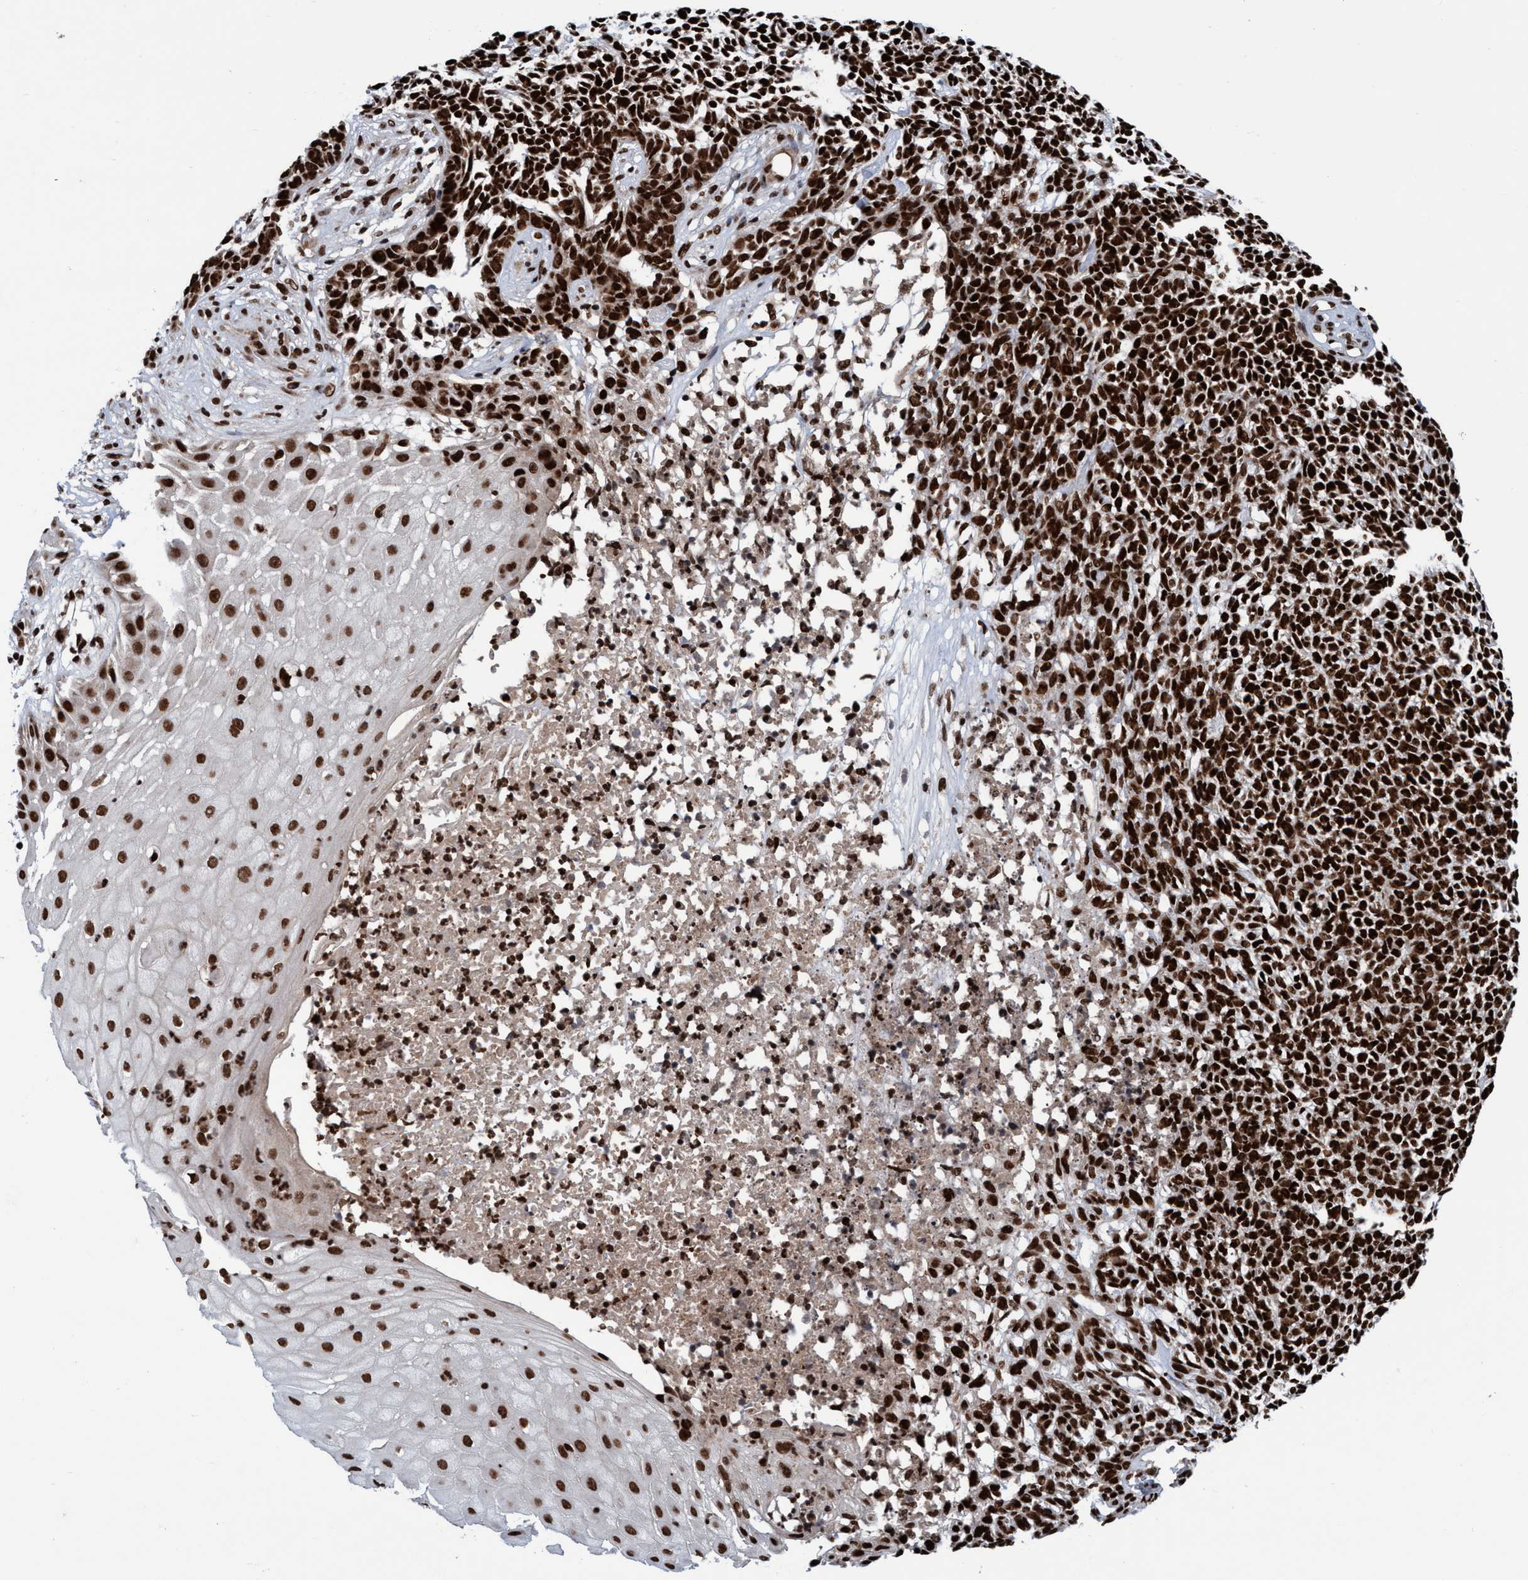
{"staining": {"intensity": "strong", "quantity": ">75%", "location": "nuclear"}, "tissue": "skin cancer", "cell_type": "Tumor cells", "image_type": "cancer", "snomed": [{"axis": "morphology", "description": "Basal cell carcinoma"}, {"axis": "topography", "description": "Skin"}], "caption": "Skin basal cell carcinoma tissue demonstrates strong nuclear positivity in approximately >75% of tumor cells, visualized by immunohistochemistry.", "gene": "TOPBP1", "patient": {"sex": "female", "age": 84}}